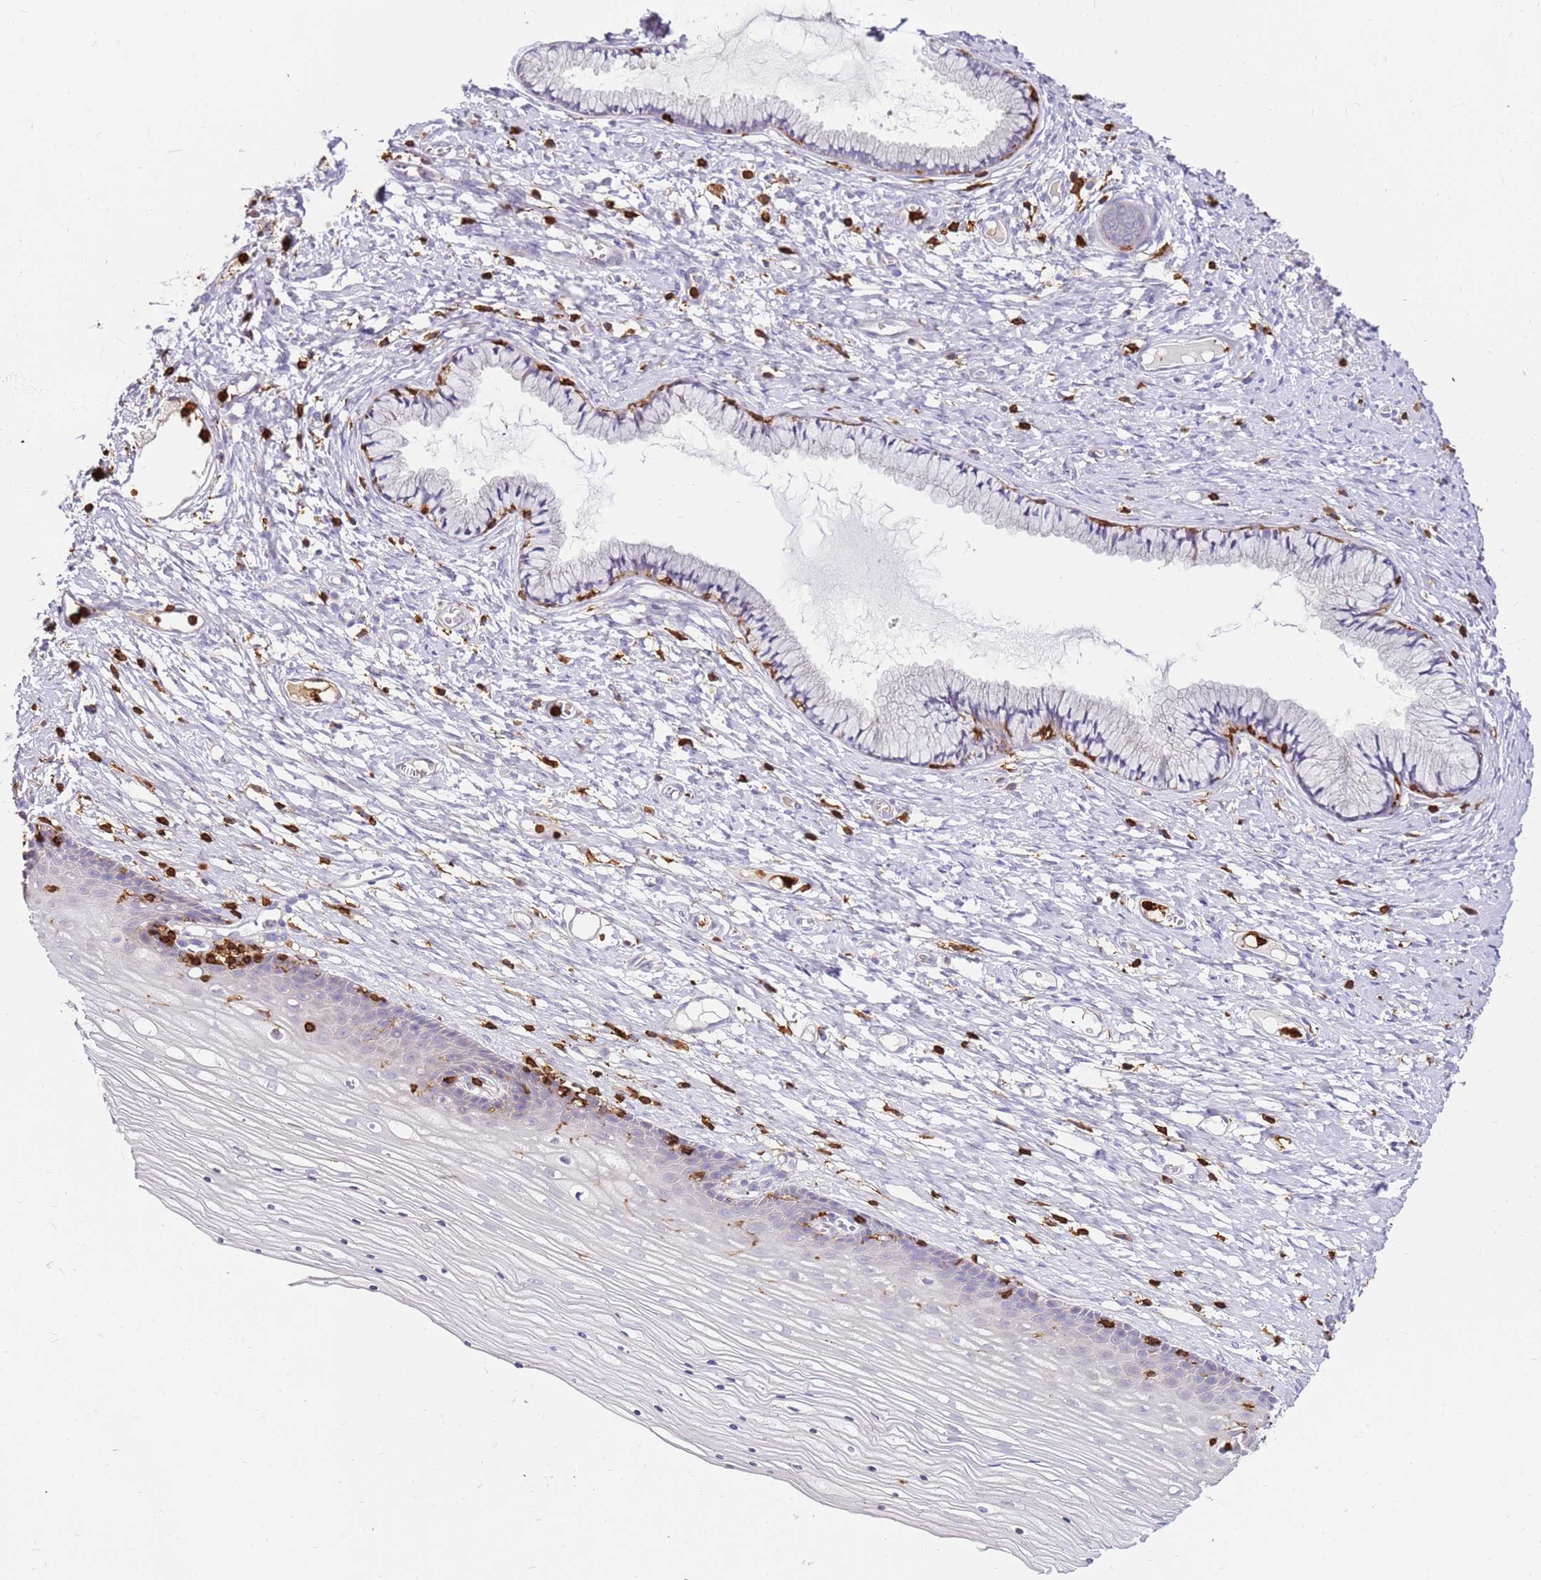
{"staining": {"intensity": "negative", "quantity": "none", "location": "none"}, "tissue": "cervix", "cell_type": "Glandular cells", "image_type": "normal", "snomed": [{"axis": "morphology", "description": "Normal tissue, NOS"}, {"axis": "topography", "description": "Cervix"}], "caption": "Immunohistochemistry (IHC) histopathology image of benign cervix: cervix stained with DAB (3,3'-diaminobenzidine) exhibits no significant protein staining in glandular cells. (Stains: DAB (3,3'-diaminobenzidine) IHC with hematoxylin counter stain, Microscopy: brightfield microscopy at high magnification).", "gene": "CORO1A", "patient": {"sex": "female", "age": 42}}